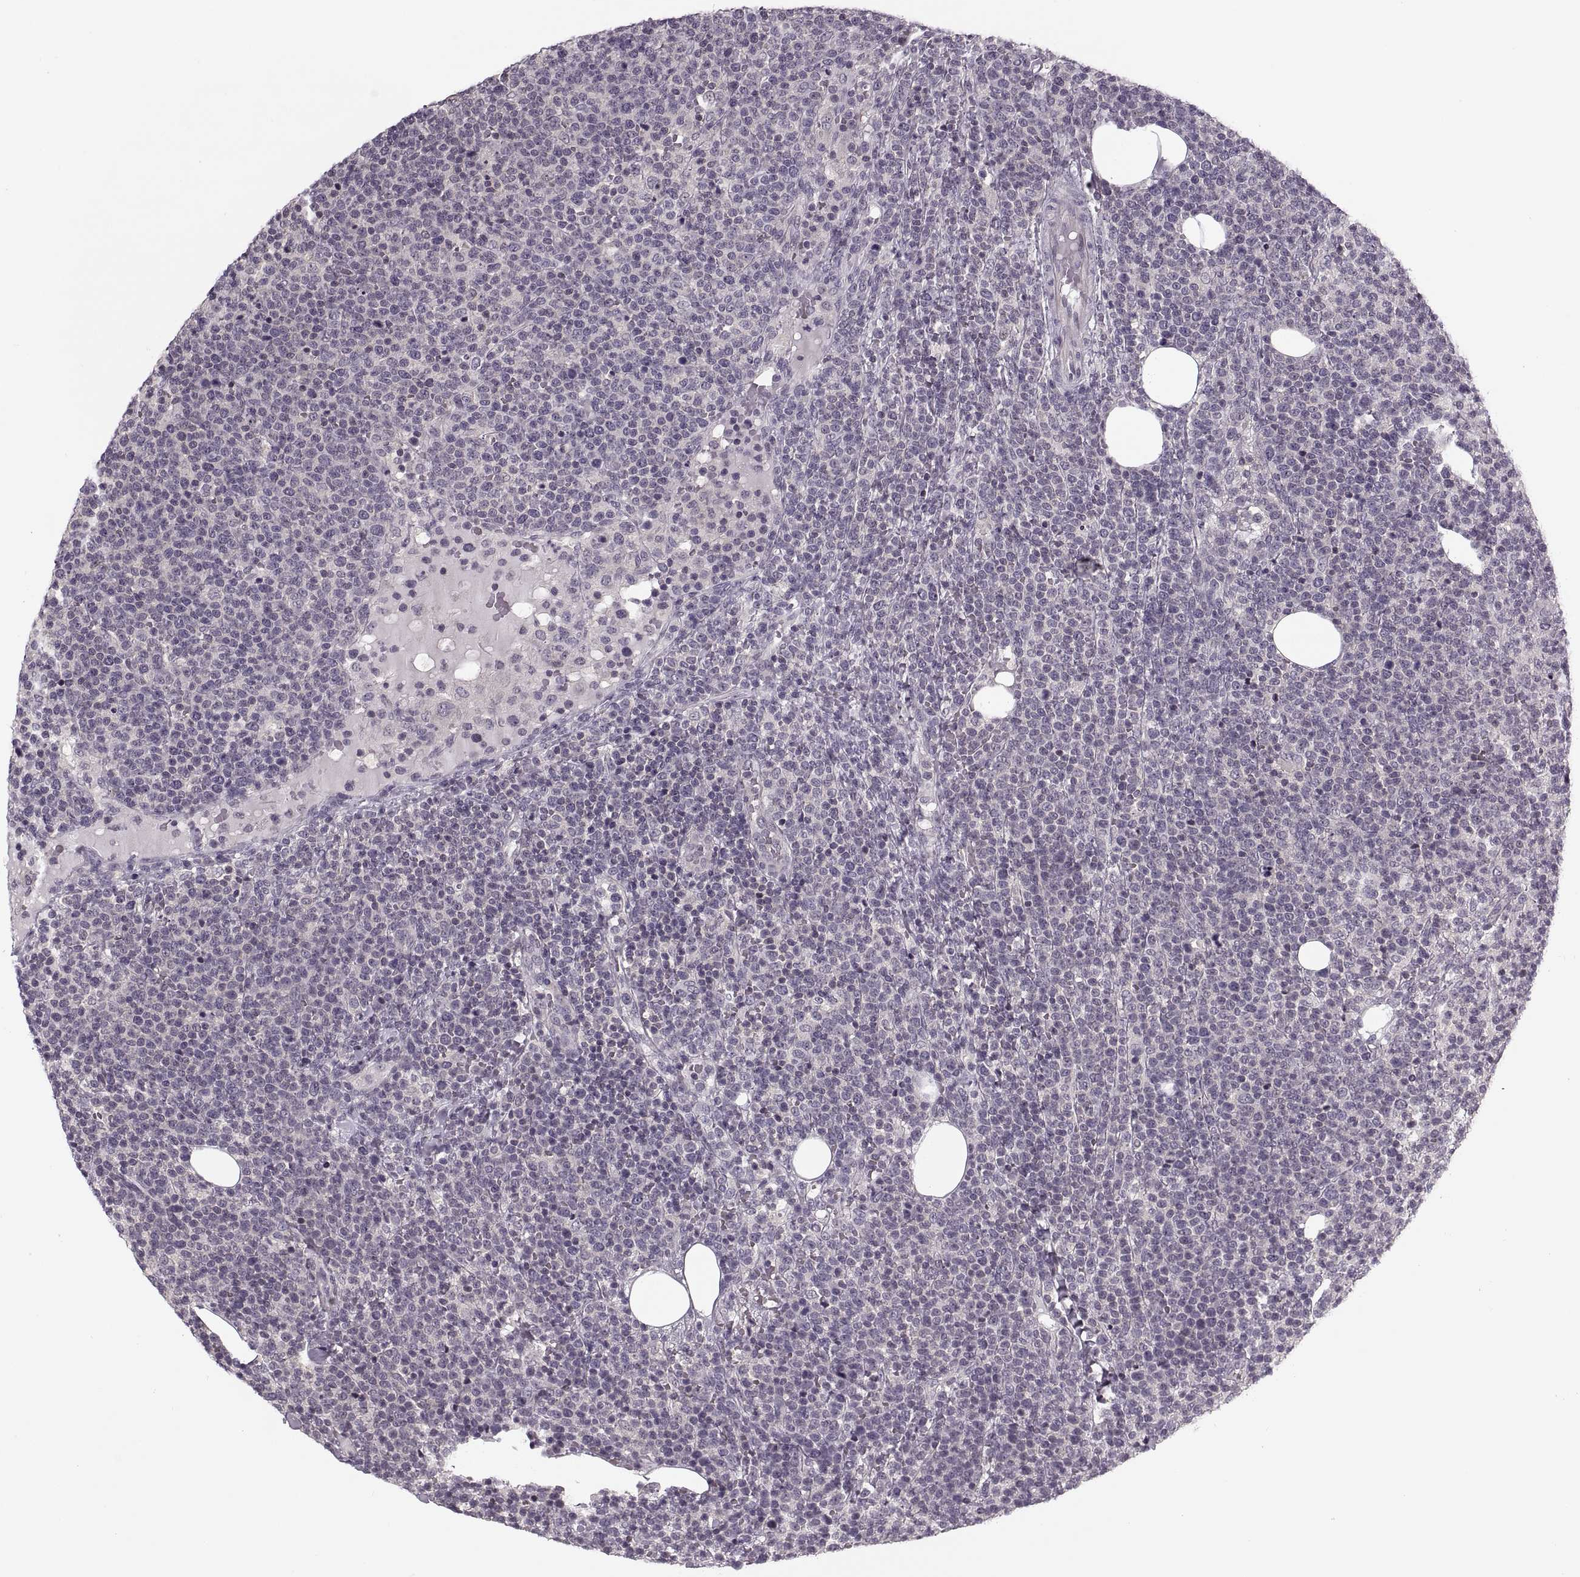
{"staining": {"intensity": "negative", "quantity": "none", "location": "none"}, "tissue": "lymphoma", "cell_type": "Tumor cells", "image_type": "cancer", "snomed": [{"axis": "morphology", "description": "Malignant lymphoma, non-Hodgkin's type, High grade"}, {"axis": "topography", "description": "Lymph node"}], "caption": "Immunohistochemistry (IHC) of malignant lymphoma, non-Hodgkin's type (high-grade) exhibits no expression in tumor cells.", "gene": "LUZP2", "patient": {"sex": "male", "age": 61}}